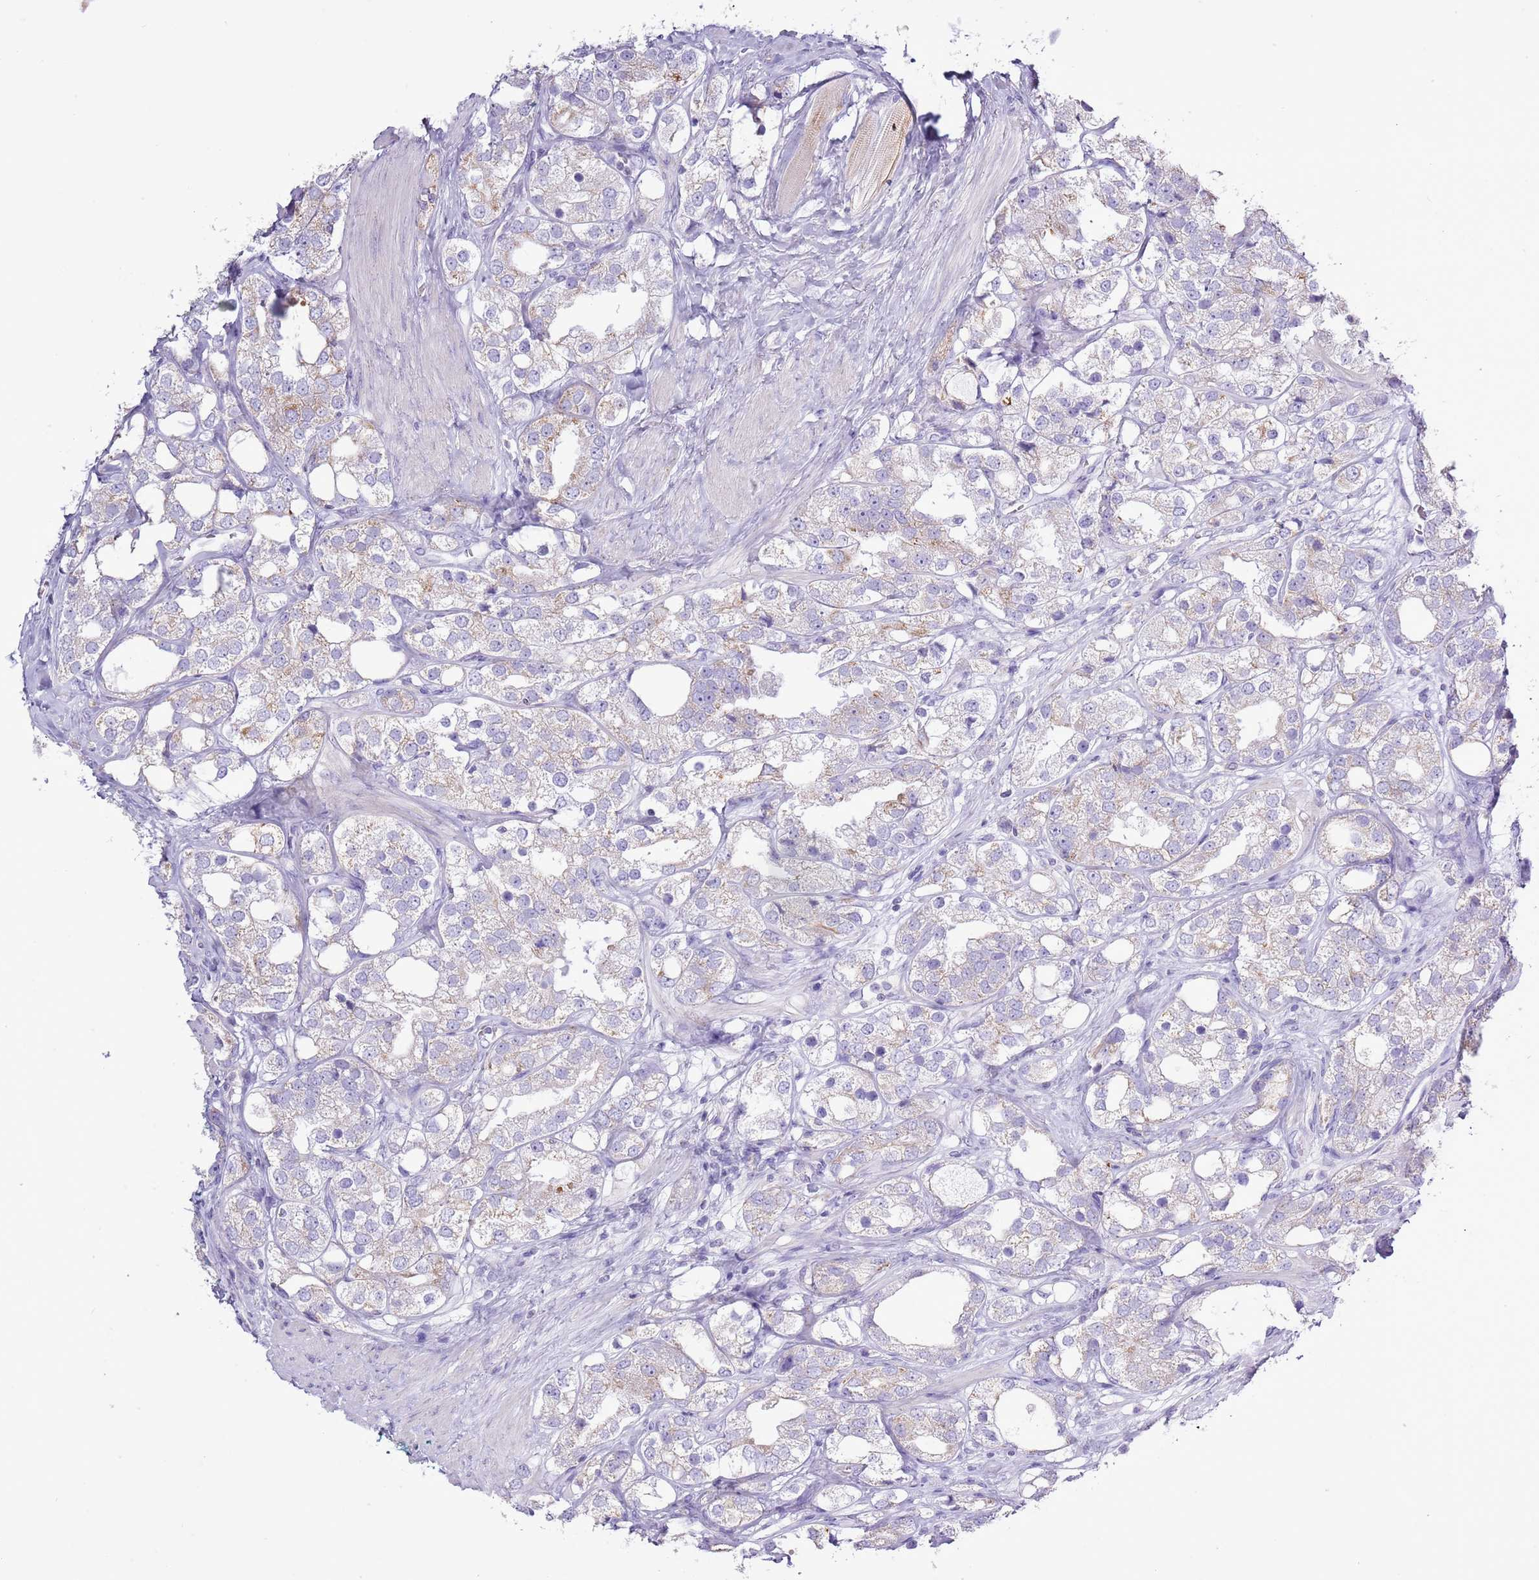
{"staining": {"intensity": "weak", "quantity": "<25%", "location": "cytoplasmic/membranous"}, "tissue": "prostate cancer", "cell_type": "Tumor cells", "image_type": "cancer", "snomed": [{"axis": "morphology", "description": "Adenocarcinoma, NOS"}, {"axis": "topography", "description": "Prostate"}], "caption": "Tumor cells are negative for protein expression in human adenocarcinoma (prostate).", "gene": "SLC23A1", "patient": {"sex": "male", "age": 79}}